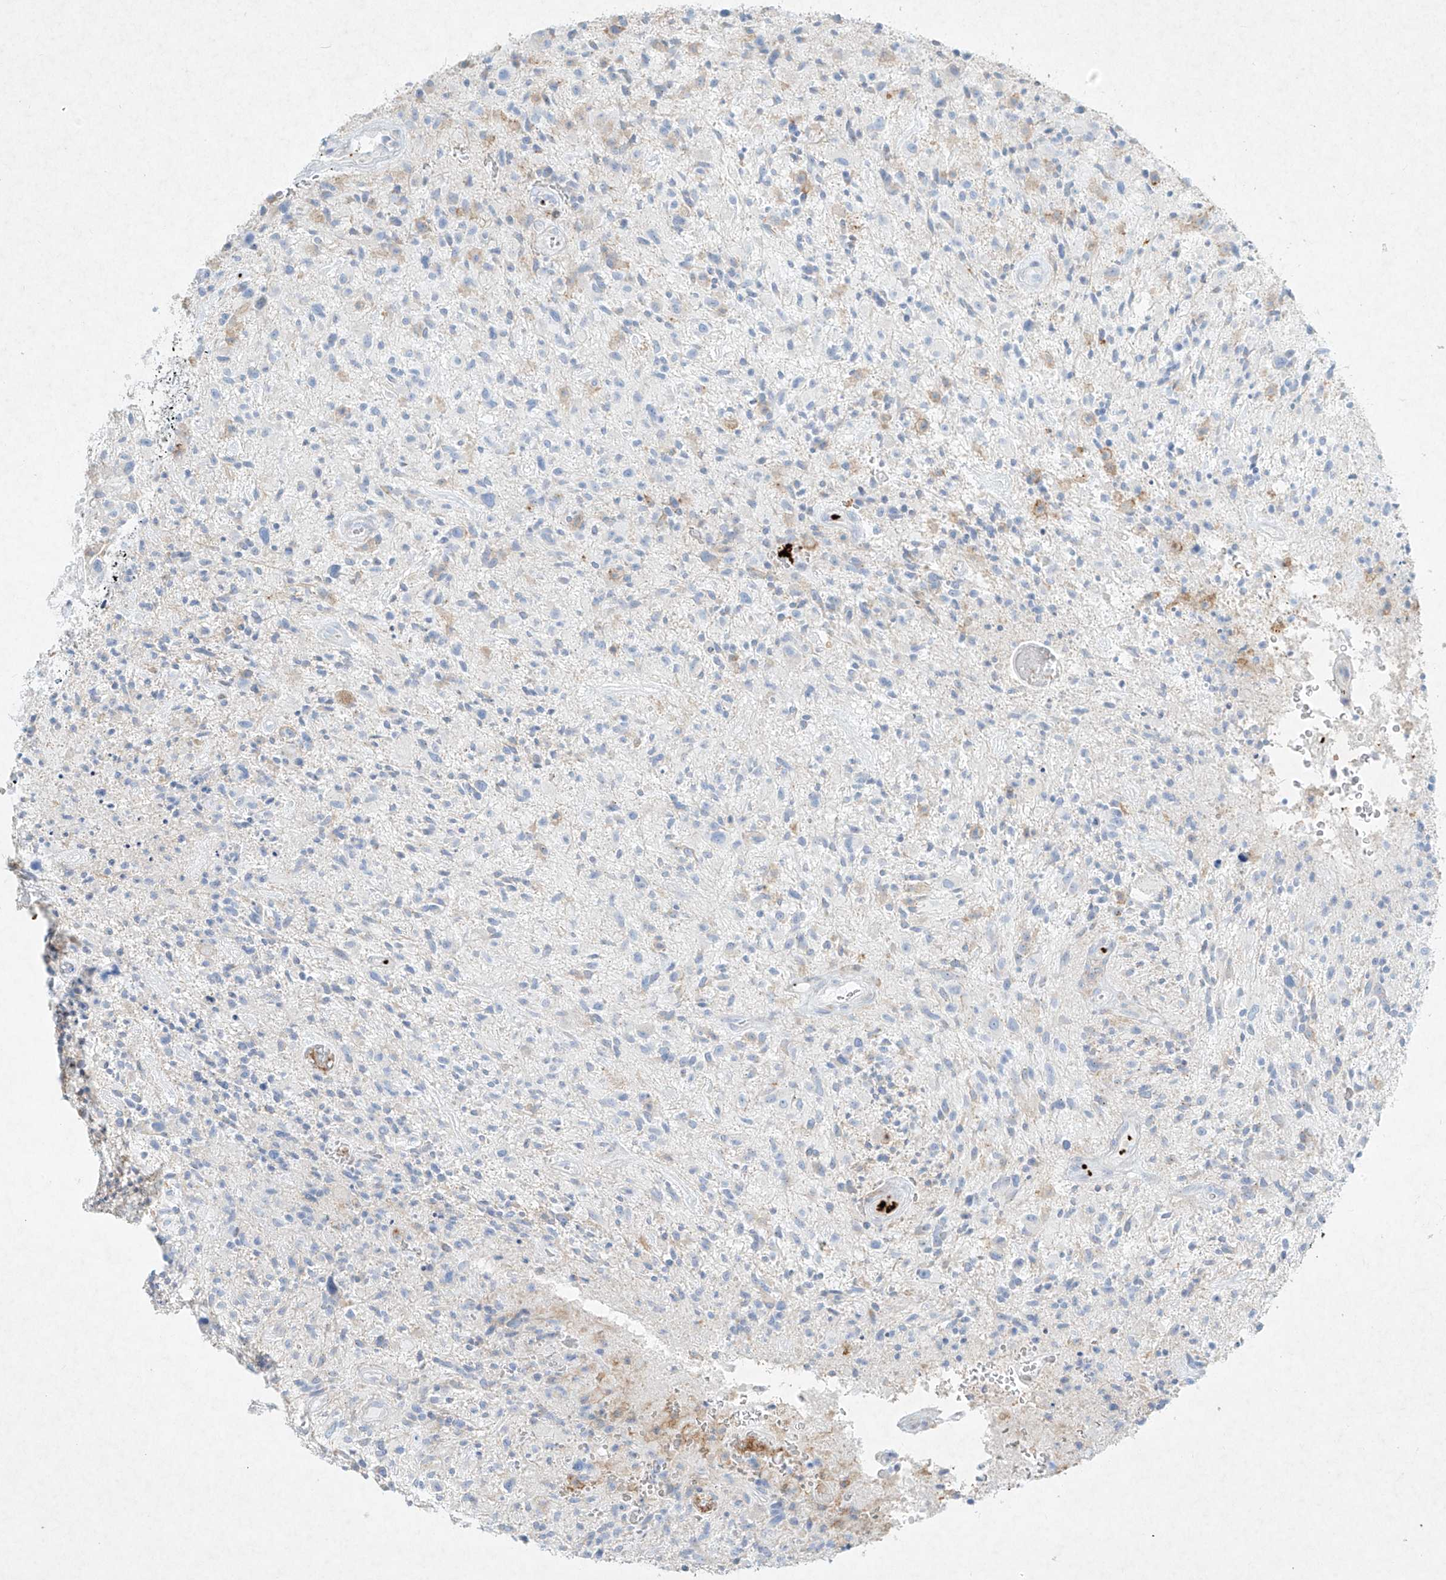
{"staining": {"intensity": "negative", "quantity": "none", "location": "none"}, "tissue": "glioma", "cell_type": "Tumor cells", "image_type": "cancer", "snomed": [{"axis": "morphology", "description": "Glioma, malignant, High grade"}, {"axis": "topography", "description": "Brain"}], "caption": "Immunohistochemistry (IHC) image of human malignant high-grade glioma stained for a protein (brown), which reveals no staining in tumor cells.", "gene": "PLEK", "patient": {"sex": "male", "age": 47}}